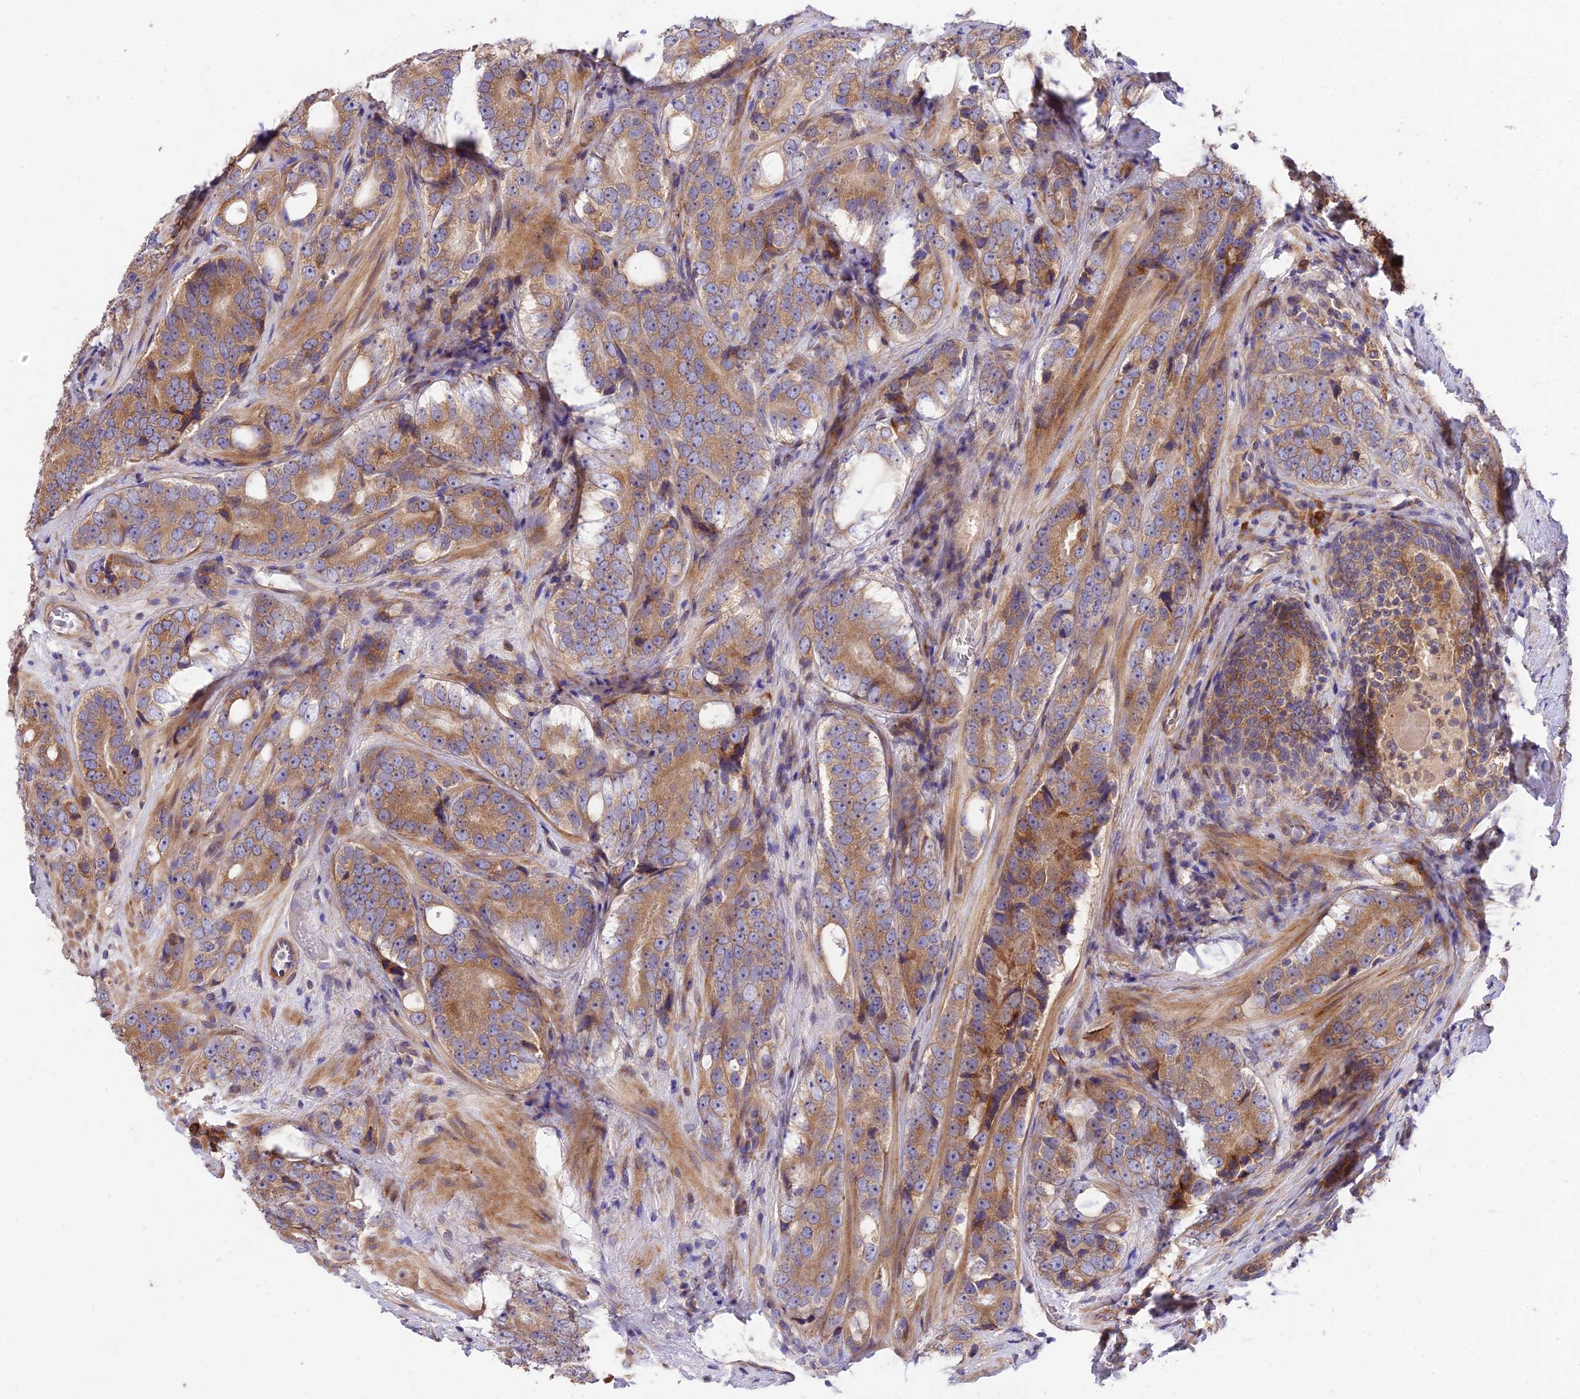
{"staining": {"intensity": "moderate", "quantity": ">75%", "location": "cytoplasmic/membranous"}, "tissue": "prostate cancer", "cell_type": "Tumor cells", "image_type": "cancer", "snomed": [{"axis": "morphology", "description": "Adenocarcinoma, High grade"}, {"axis": "topography", "description": "Prostate"}], "caption": "High-power microscopy captured an IHC image of adenocarcinoma (high-grade) (prostate), revealing moderate cytoplasmic/membranous positivity in about >75% of tumor cells. Immunohistochemistry stains the protein in brown and the nuclei are stained blue.", "gene": "ROCK1", "patient": {"sex": "male", "age": 56}}